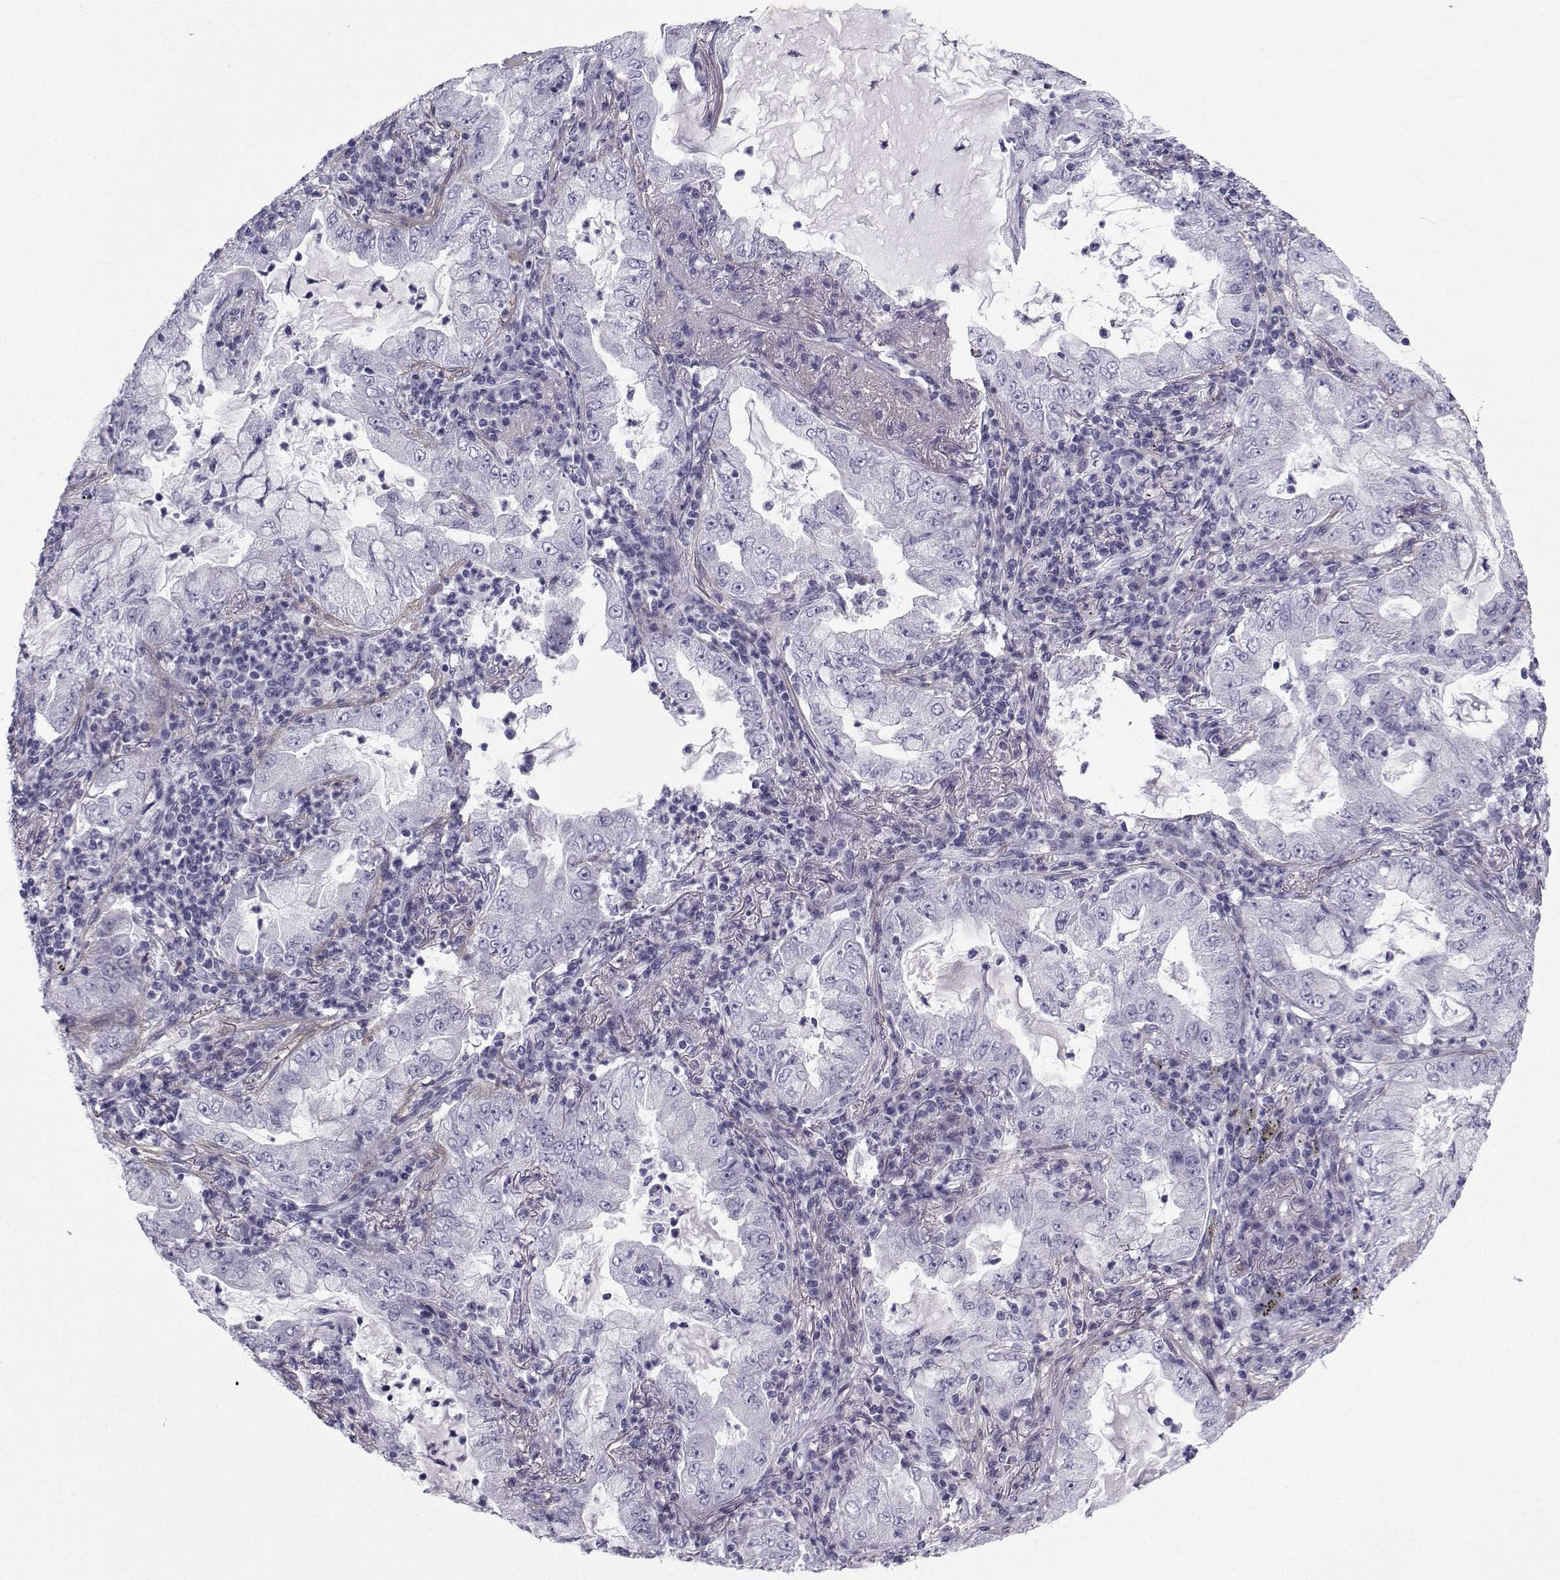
{"staining": {"intensity": "negative", "quantity": "none", "location": "none"}, "tissue": "lung cancer", "cell_type": "Tumor cells", "image_type": "cancer", "snomed": [{"axis": "morphology", "description": "Adenocarcinoma, NOS"}, {"axis": "topography", "description": "Lung"}], "caption": "Immunohistochemistry (IHC) photomicrograph of neoplastic tissue: human lung cancer (adenocarcinoma) stained with DAB (3,3'-diaminobenzidine) displays no significant protein staining in tumor cells. The staining is performed using DAB (3,3'-diaminobenzidine) brown chromogen with nuclei counter-stained in using hematoxylin.", "gene": "SPANXD", "patient": {"sex": "female", "age": 73}}